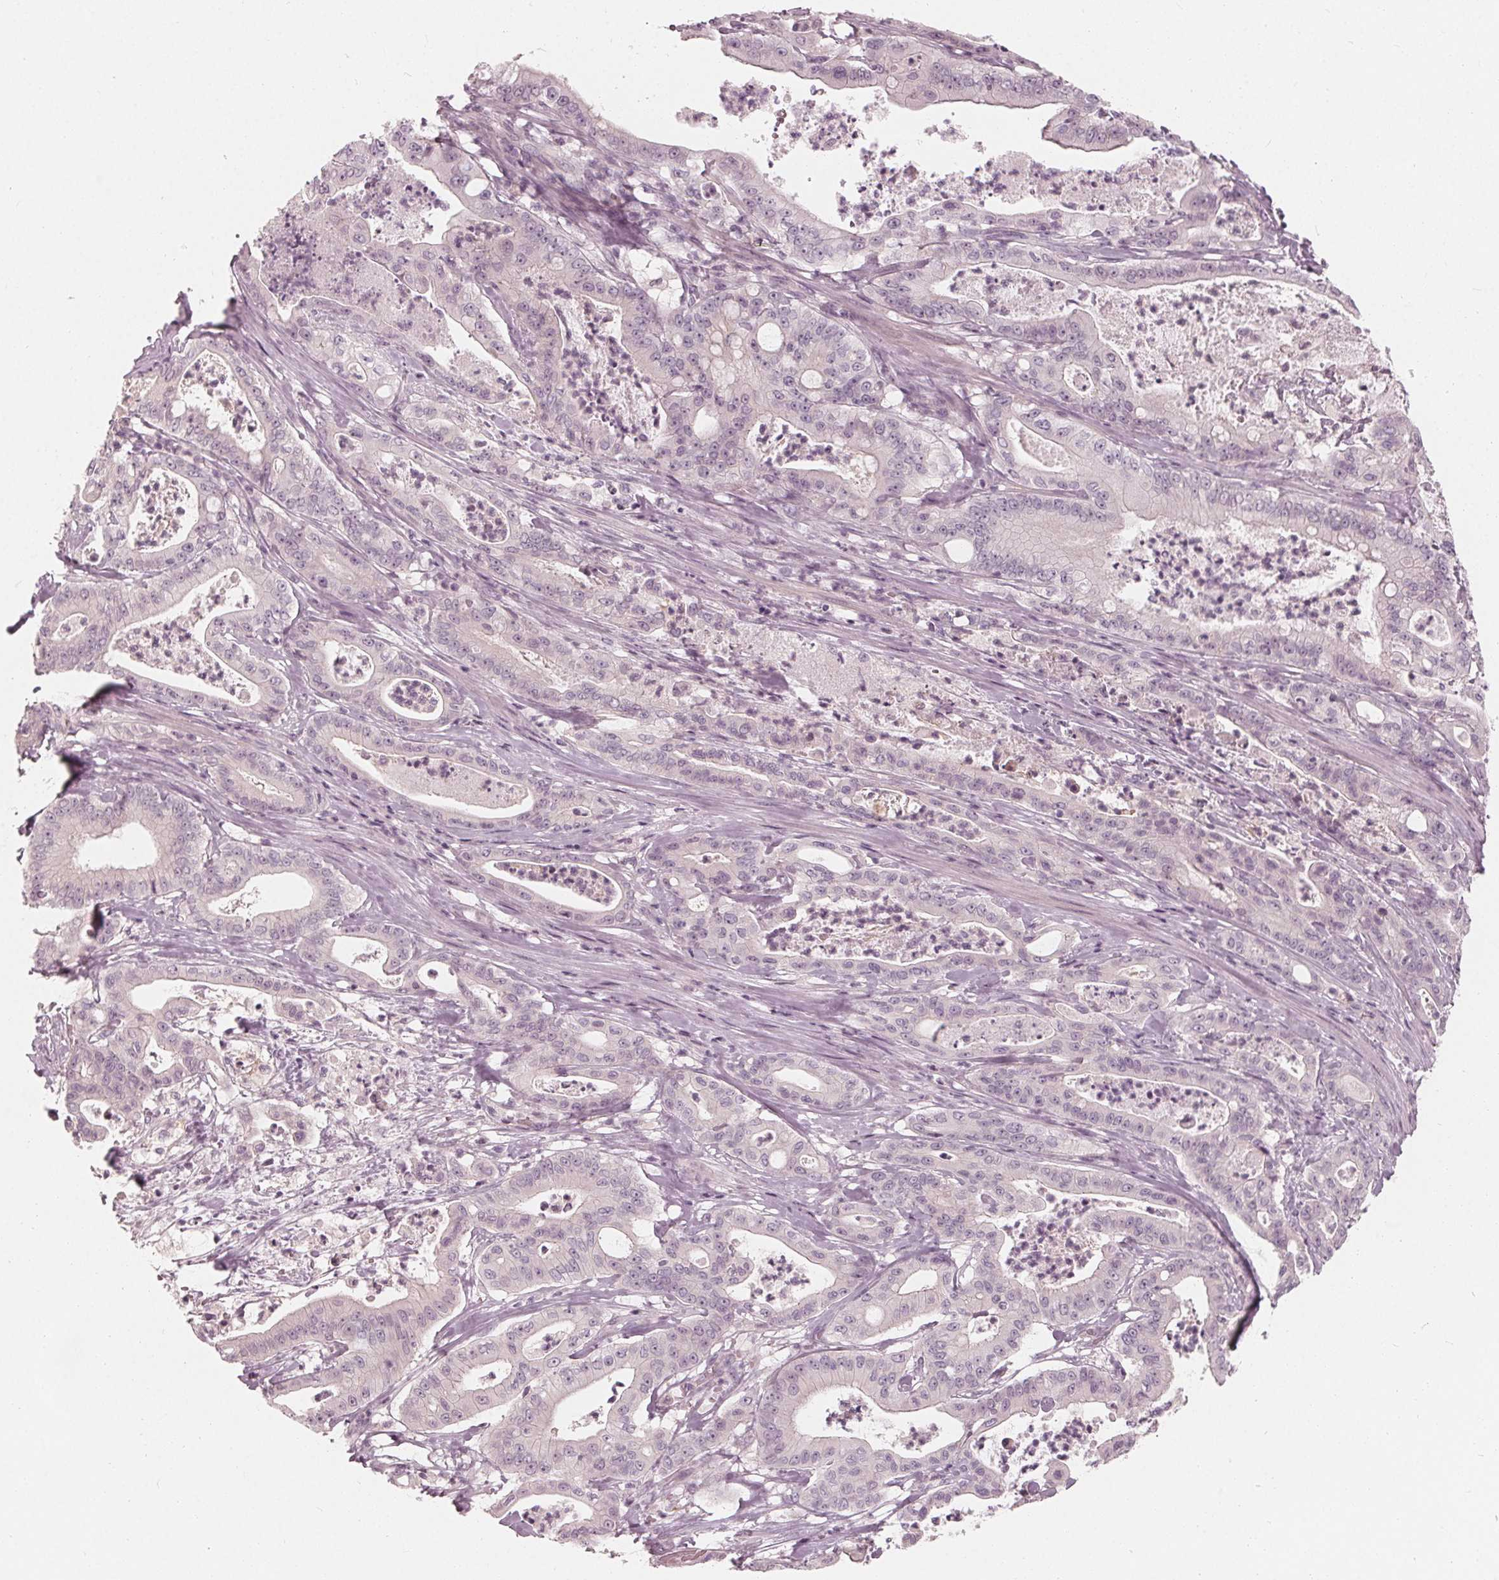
{"staining": {"intensity": "negative", "quantity": "none", "location": "none"}, "tissue": "pancreatic cancer", "cell_type": "Tumor cells", "image_type": "cancer", "snomed": [{"axis": "morphology", "description": "Adenocarcinoma, NOS"}, {"axis": "topography", "description": "Pancreas"}], "caption": "This is an IHC photomicrograph of pancreatic cancer. There is no expression in tumor cells.", "gene": "SAT2", "patient": {"sex": "male", "age": 71}}